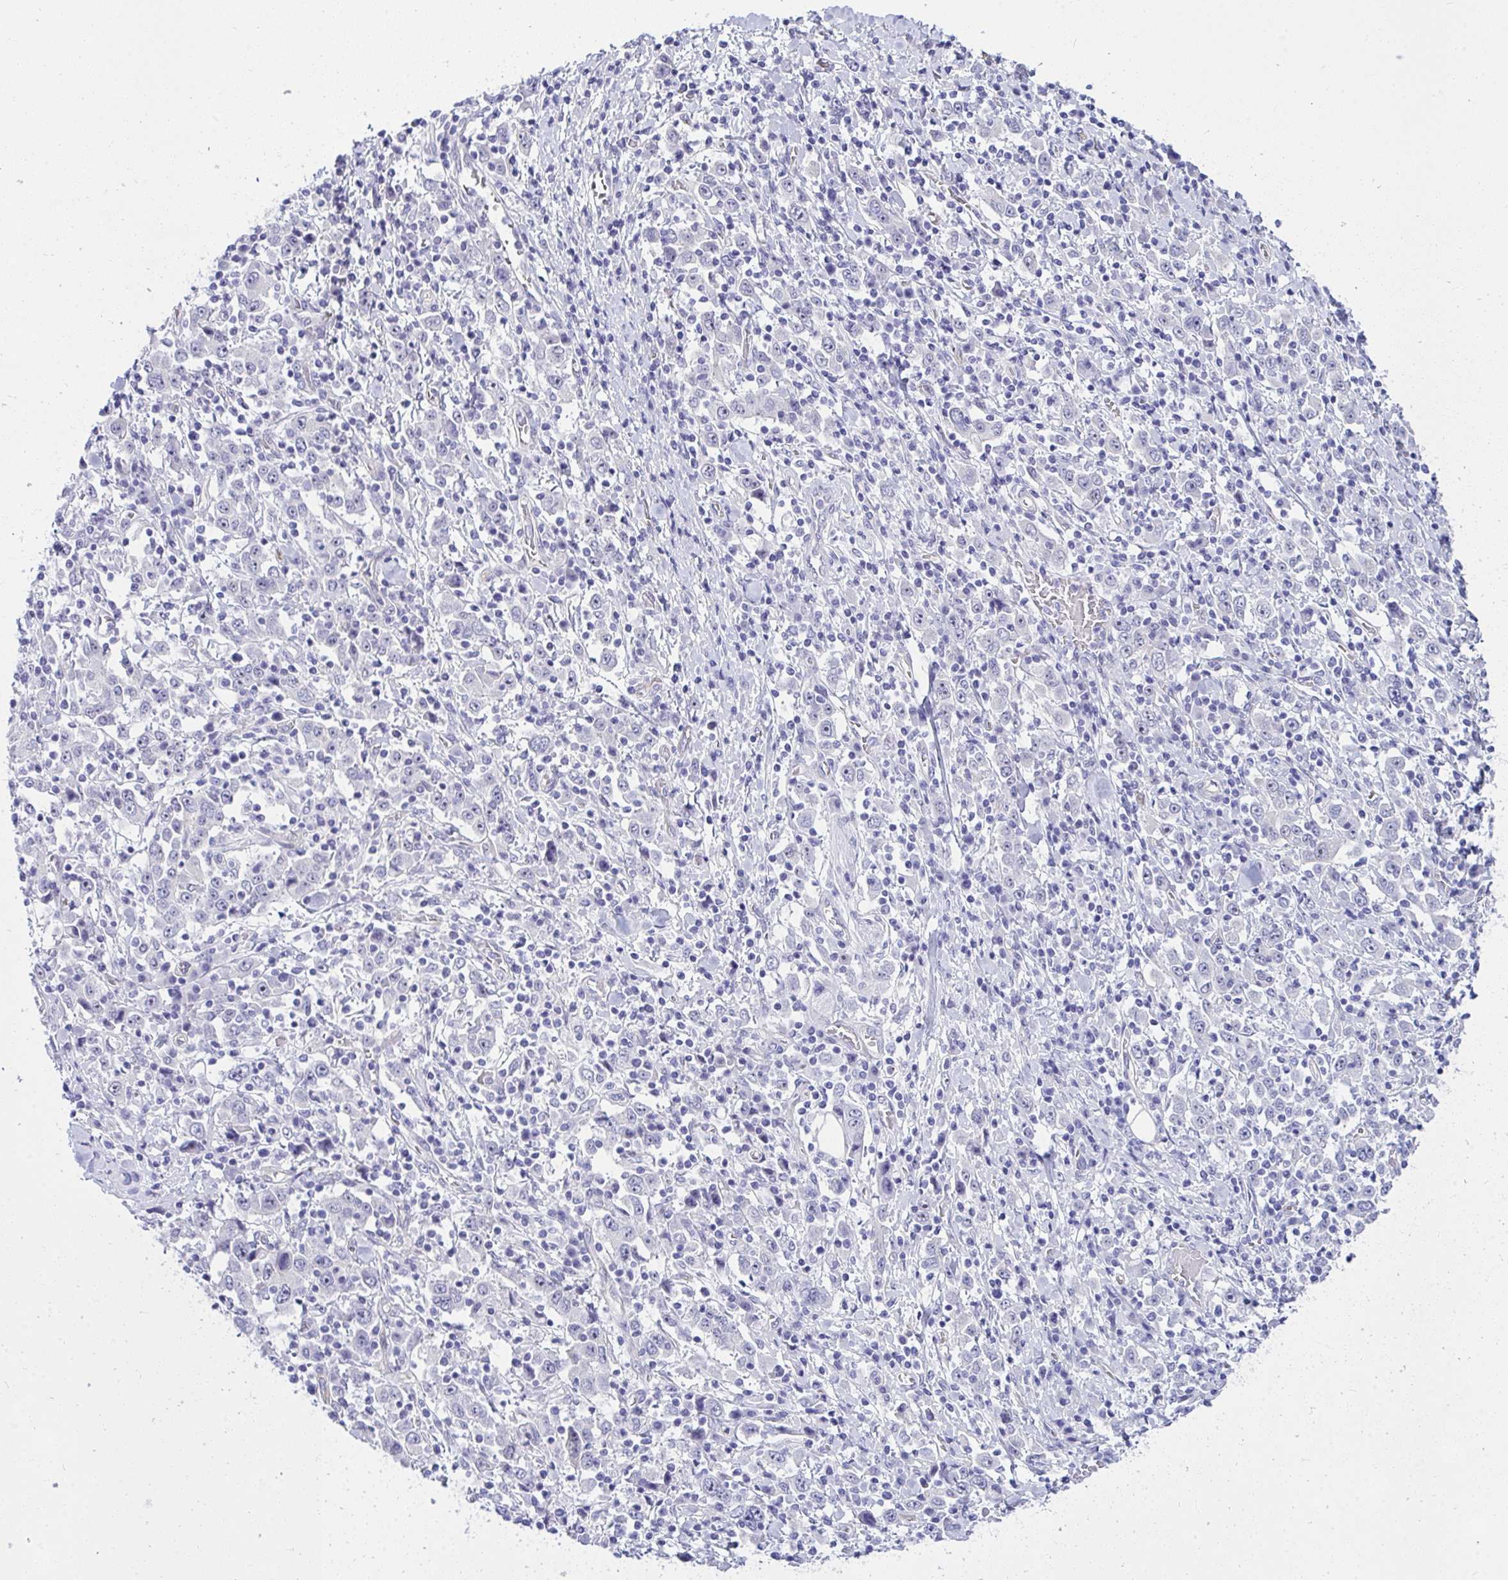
{"staining": {"intensity": "negative", "quantity": "none", "location": "none"}, "tissue": "stomach cancer", "cell_type": "Tumor cells", "image_type": "cancer", "snomed": [{"axis": "morphology", "description": "Normal tissue, NOS"}, {"axis": "morphology", "description": "Adenocarcinoma, NOS"}, {"axis": "topography", "description": "Stomach, upper"}, {"axis": "topography", "description": "Stomach"}], "caption": "DAB (3,3'-diaminobenzidine) immunohistochemical staining of human adenocarcinoma (stomach) displays no significant staining in tumor cells.", "gene": "NFXL1", "patient": {"sex": "male", "age": 59}}